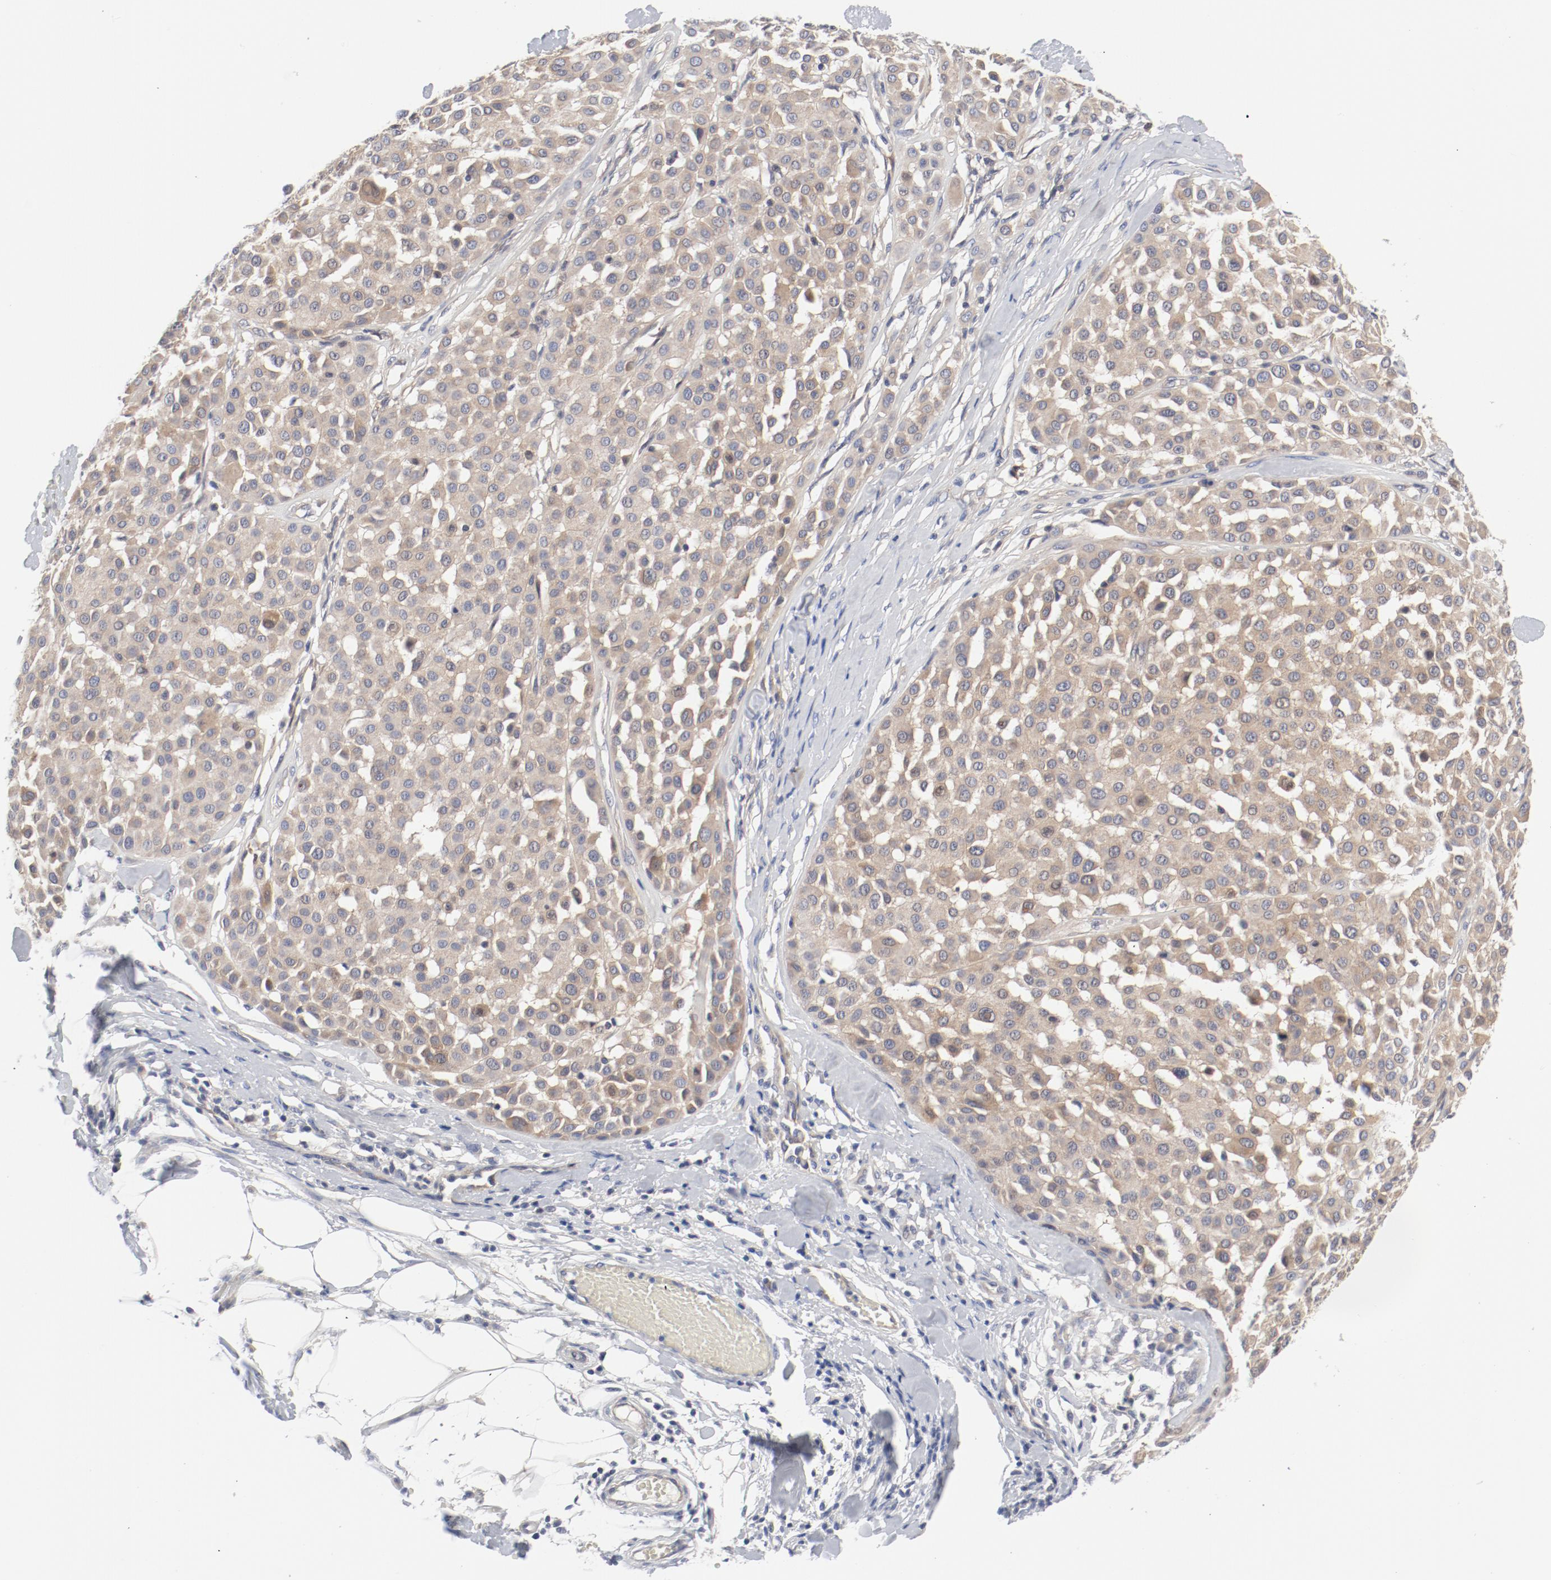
{"staining": {"intensity": "weak", "quantity": ">75%", "location": "cytoplasmic/membranous"}, "tissue": "melanoma", "cell_type": "Tumor cells", "image_type": "cancer", "snomed": [{"axis": "morphology", "description": "Malignant melanoma, Metastatic site"}, {"axis": "topography", "description": "Soft tissue"}], "caption": "Tumor cells demonstrate low levels of weak cytoplasmic/membranous staining in approximately >75% of cells in melanoma.", "gene": "BAD", "patient": {"sex": "male", "age": 41}}